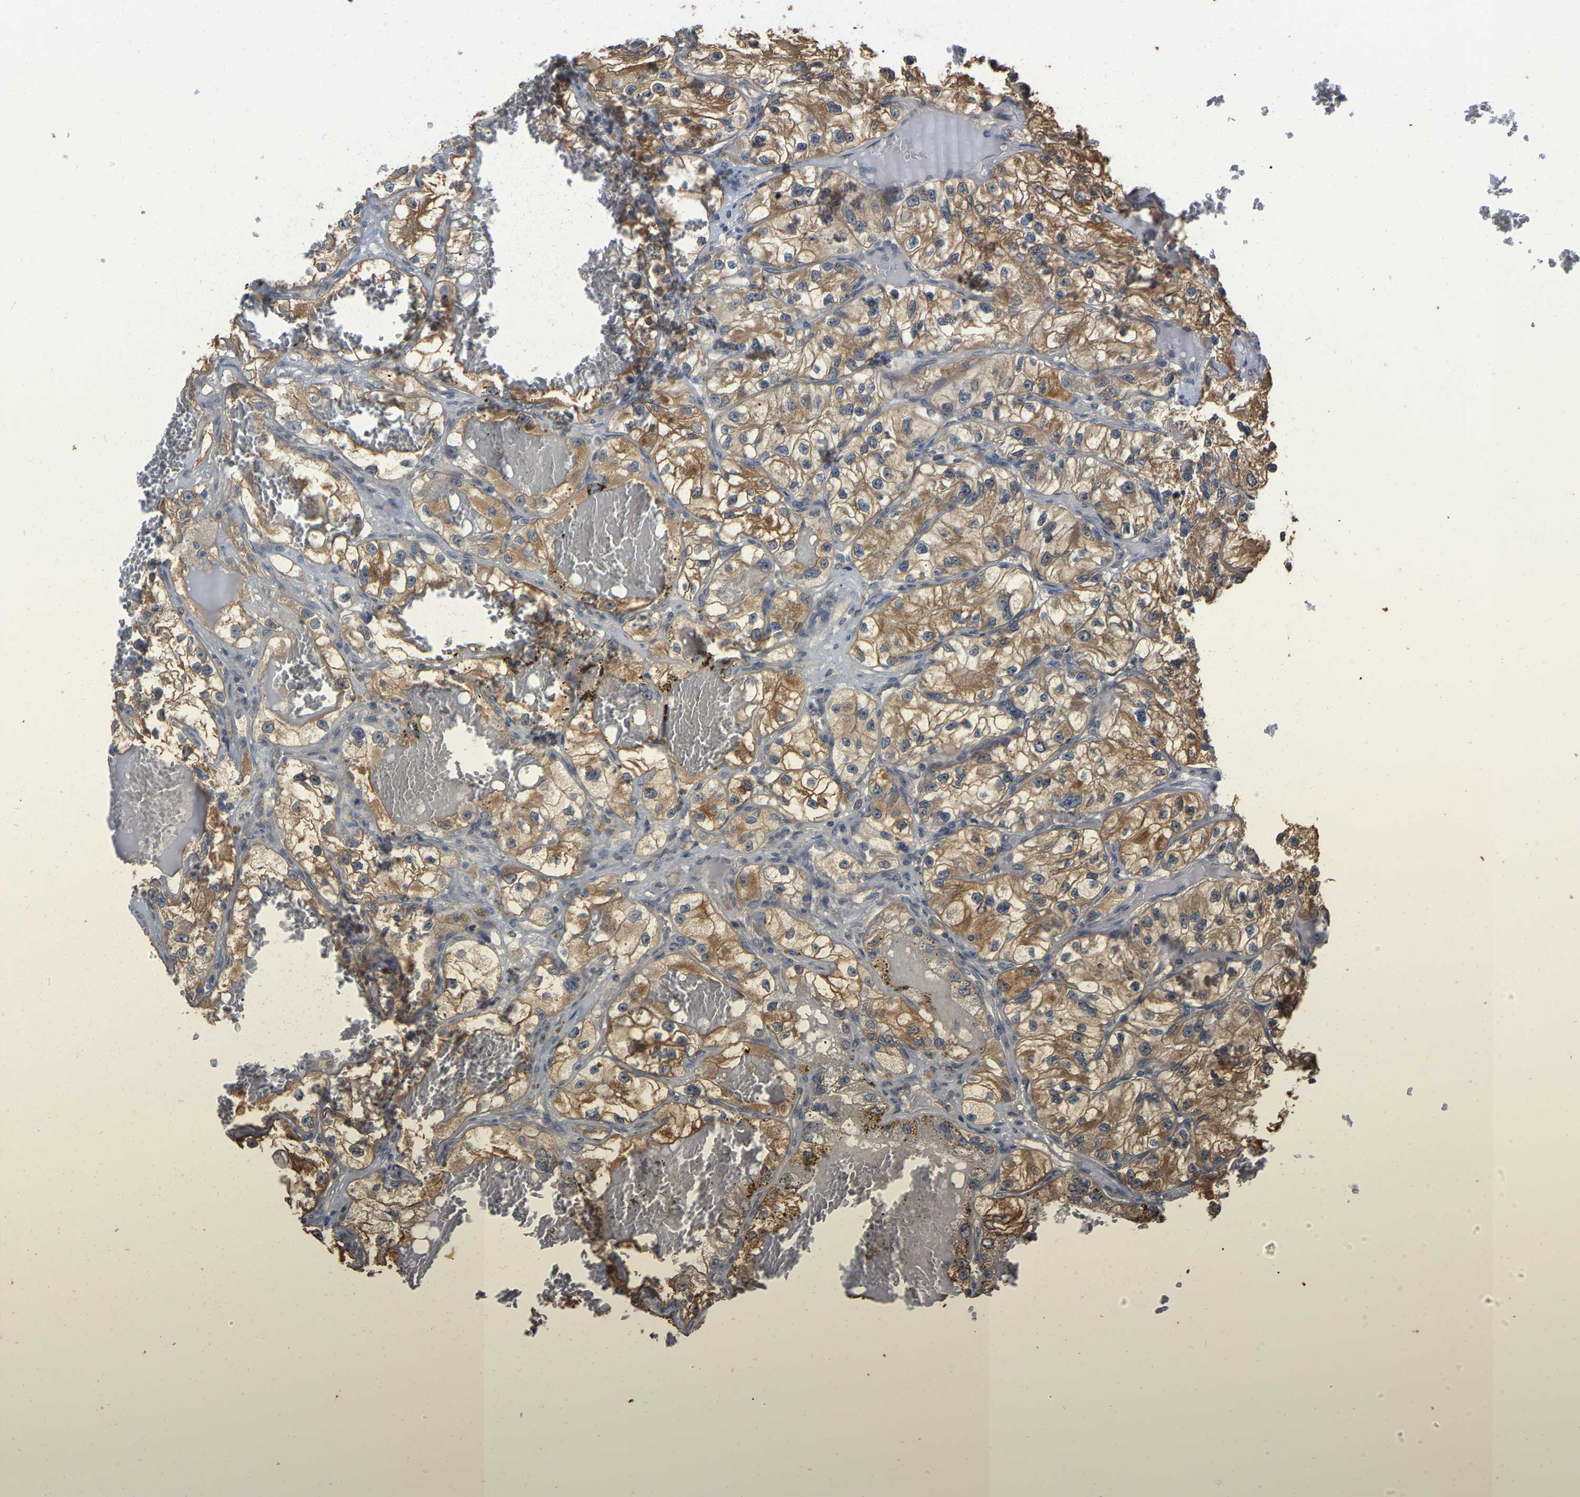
{"staining": {"intensity": "moderate", "quantity": ">75%", "location": "cytoplasmic/membranous"}, "tissue": "renal cancer", "cell_type": "Tumor cells", "image_type": "cancer", "snomed": [{"axis": "morphology", "description": "Adenocarcinoma, NOS"}, {"axis": "topography", "description": "Kidney"}], "caption": "High-power microscopy captured an immunohistochemistry (IHC) histopathology image of renal cancer, revealing moderate cytoplasmic/membranous expression in approximately >75% of tumor cells.", "gene": "FAM219A", "patient": {"sex": "female", "age": 57}}